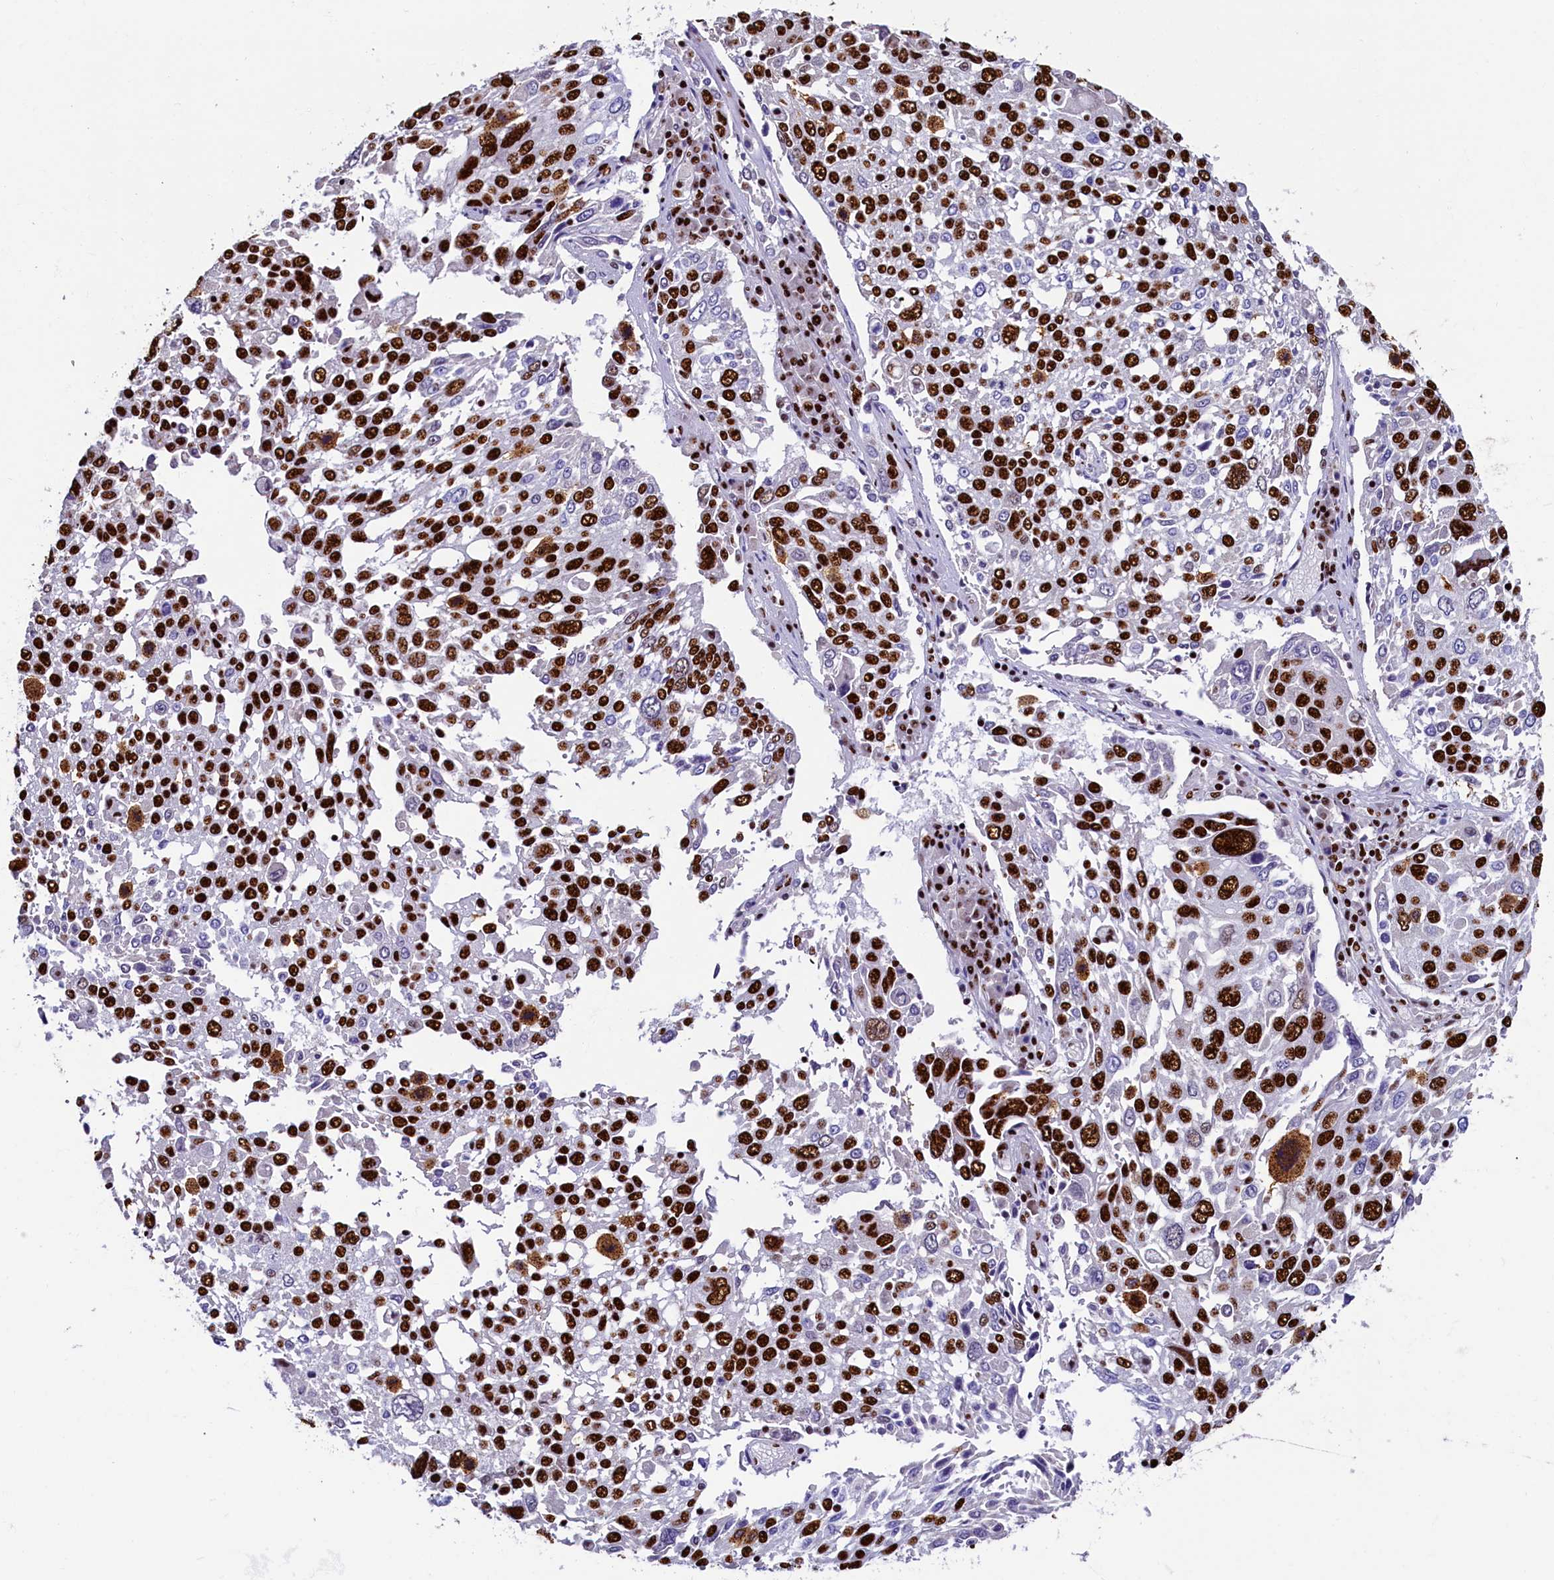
{"staining": {"intensity": "strong", "quantity": "25%-75%", "location": "nuclear"}, "tissue": "lung cancer", "cell_type": "Tumor cells", "image_type": "cancer", "snomed": [{"axis": "morphology", "description": "Squamous cell carcinoma, NOS"}, {"axis": "topography", "description": "Lung"}], "caption": "Tumor cells show strong nuclear staining in about 25%-75% of cells in lung squamous cell carcinoma. The staining is performed using DAB (3,3'-diaminobenzidine) brown chromogen to label protein expression. The nuclei are counter-stained blue using hematoxylin.", "gene": "SRRM2", "patient": {"sex": "male", "age": 65}}